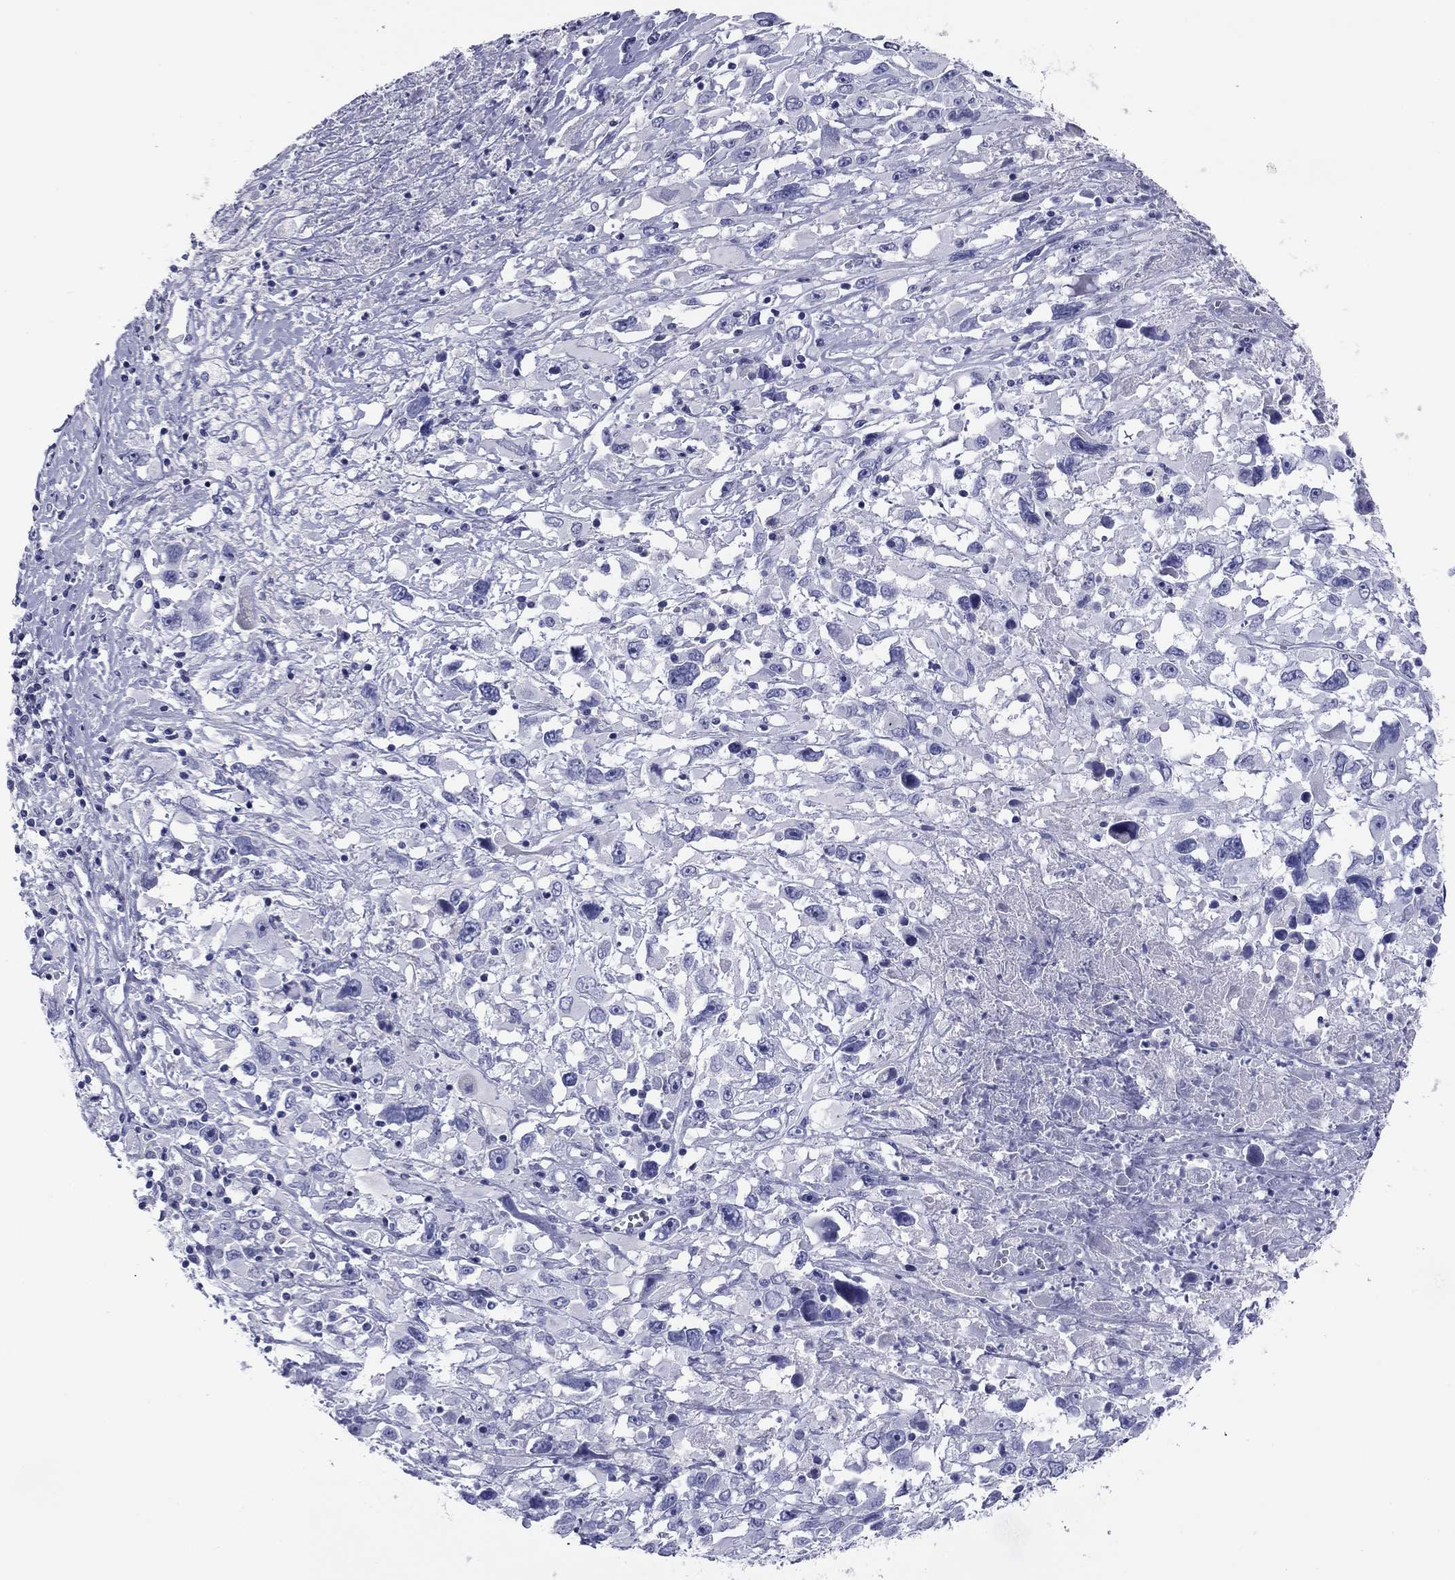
{"staining": {"intensity": "negative", "quantity": "none", "location": "none"}, "tissue": "melanoma", "cell_type": "Tumor cells", "image_type": "cancer", "snomed": [{"axis": "morphology", "description": "Malignant melanoma, Metastatic site"}, {"axis": "topography", "description": "Soft tissue"}], "caption": "DAB (3,3'-diaminobenzidine) immunohistochemical staining of human melanoma shows no significant staining in tumor cells.", "gene": "ABCC2", "patient": {"sex": "male", "age": 50}}